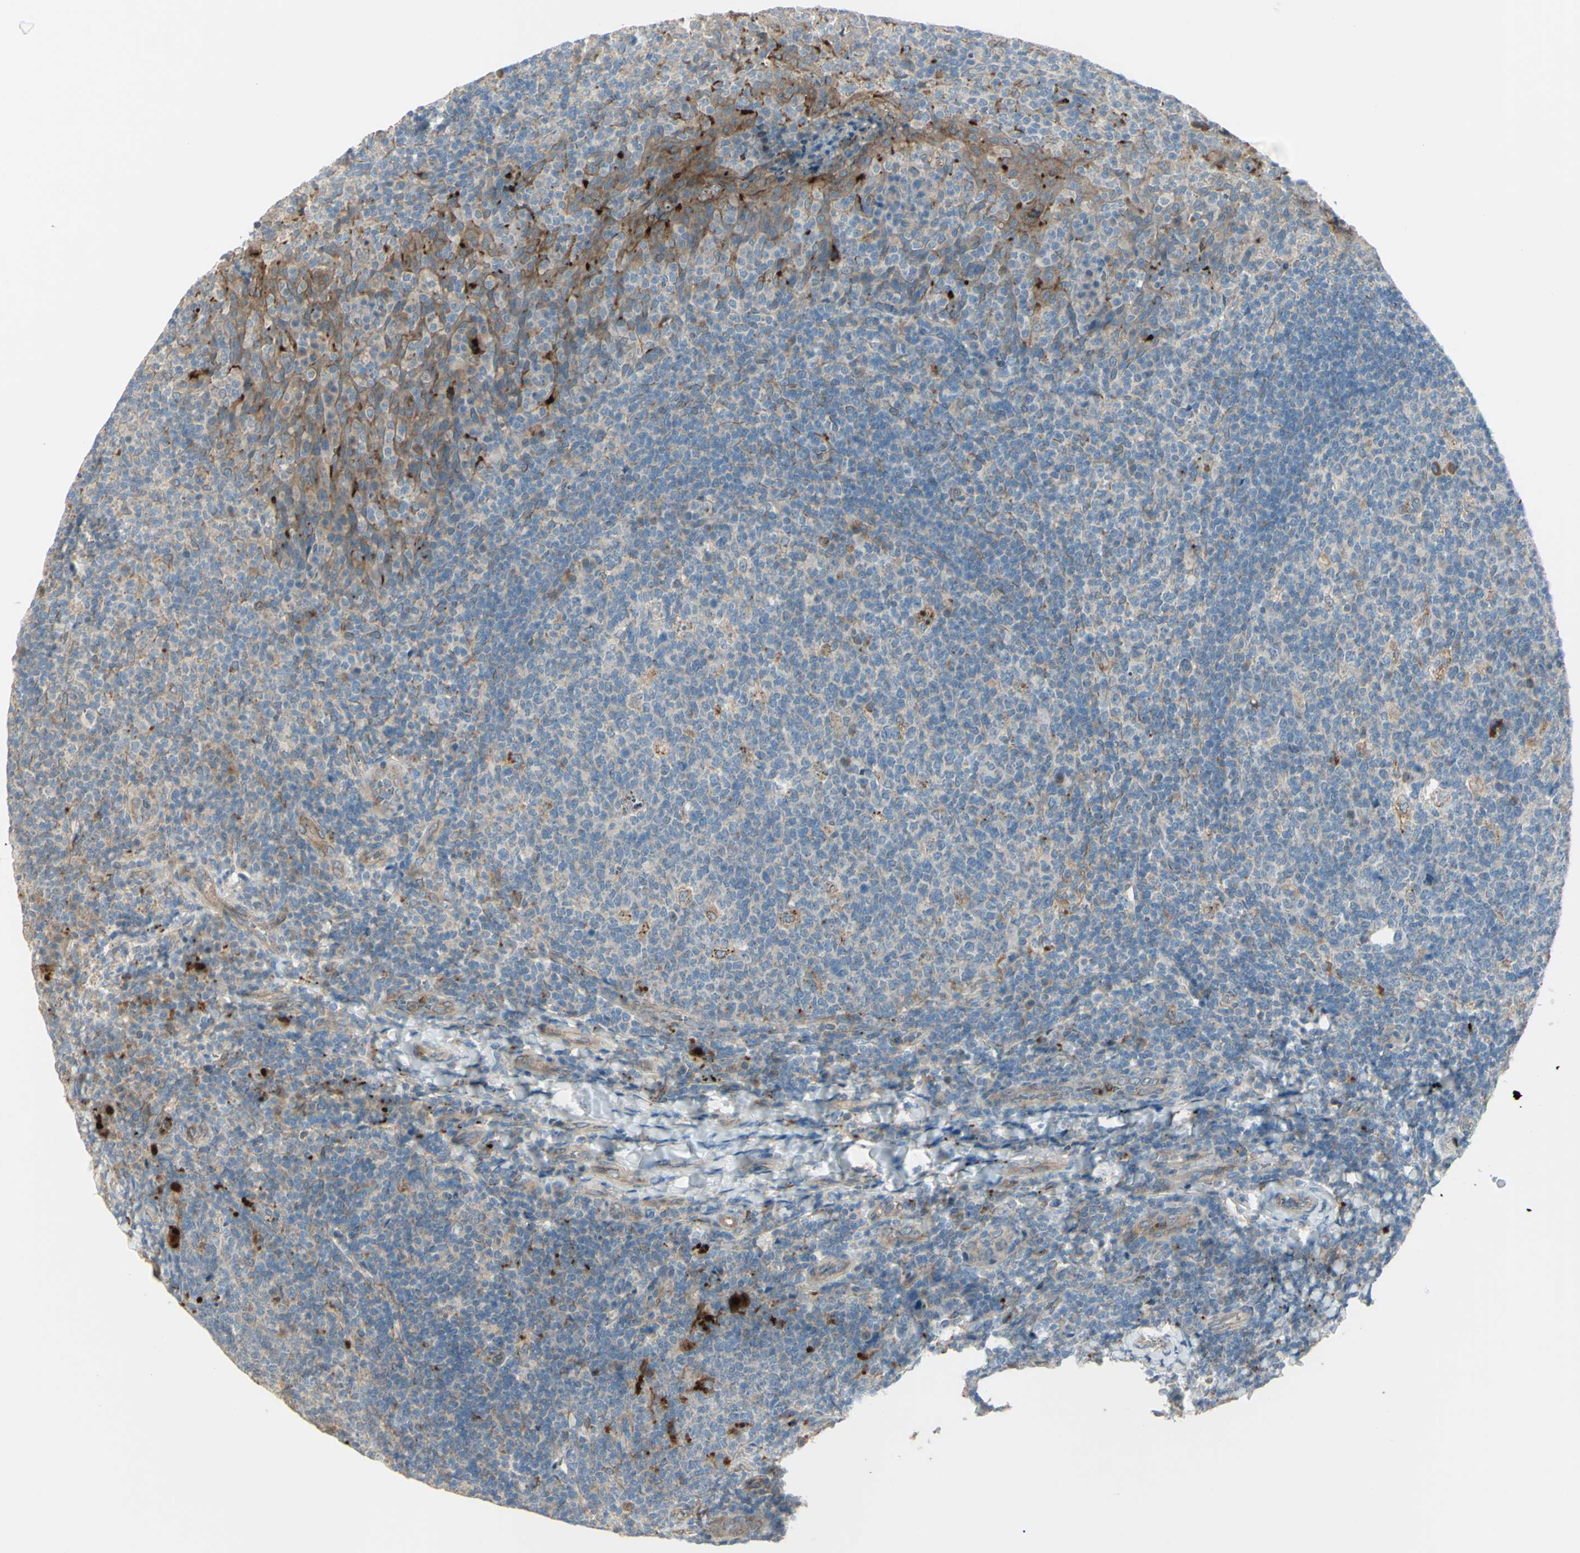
{"staining": {"intensity": "moderate", "quantity": "<25%", "location": "cytoplasmic/membranous"}, "tissue": "tonsil", "cell_type": "Germinal center cells", "image_type": "normal", "snomed": [{"axis": "morphology", "description": "Normal tissue, NOS"}, {"axis": "topography", "description": "Tonsil"}], "caption": "This micrograph exhibits immunohistochemistry (IHC) staining of normal human tonsil, with low moderate cytoplasmic/membranous positivity in about <25% of germinal center cells.", "gene": "LMTK2", "patient": {"sex": "male", "age": 17}}